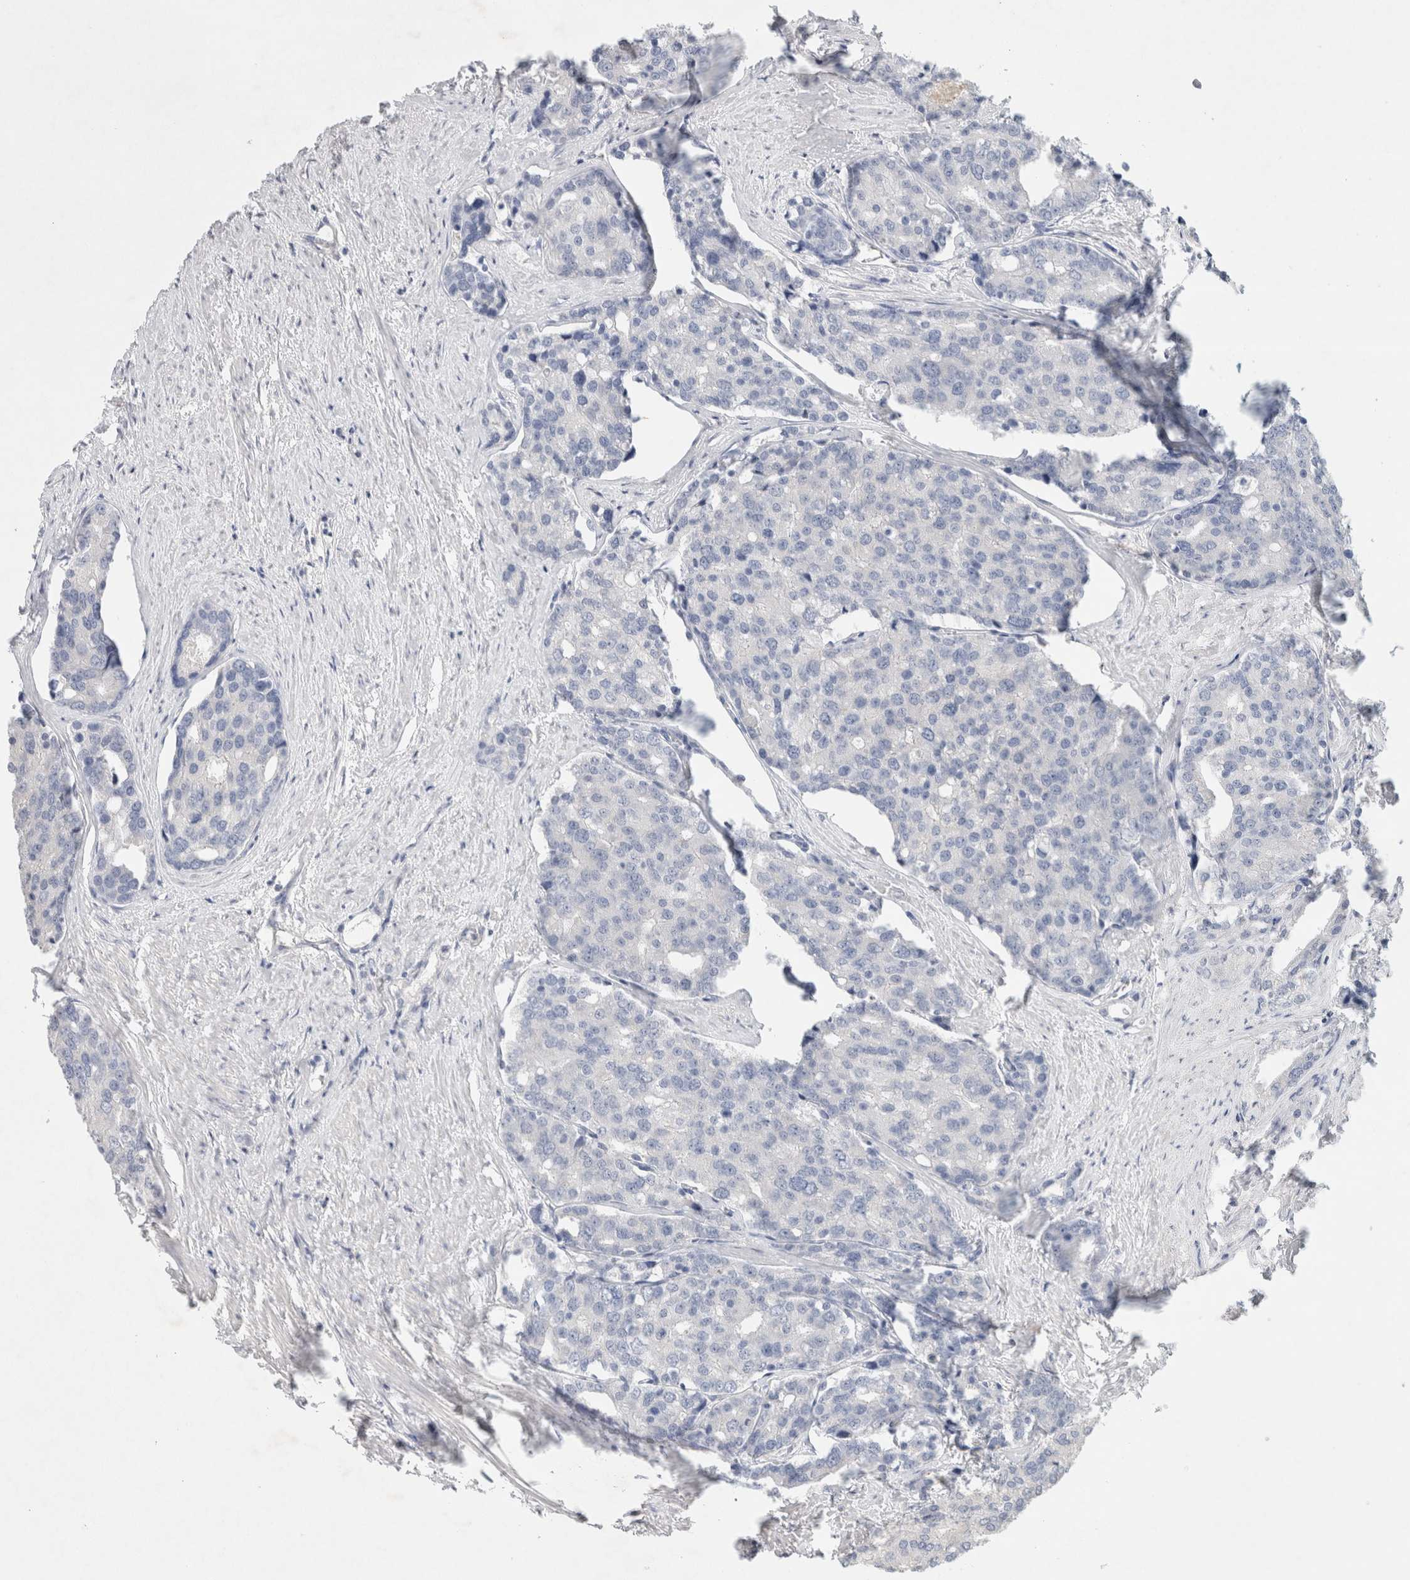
{"staining": {"intensity": "negative", "quantity": "none", "location": "none"}, "tissue": "prostate cancer", "cell_type": "Tumor cells", "image_type": "cancer", "snomed": [{"axis": "morphology", "description": "Adenocarcinoma, High grade"}, {"axis": "topography", "description": "Prostate"}], "caption": "There is no significant expression in tumor cells of prostate cancer.", "gene": "MPP2", "patient": {"sex": "male", "age": 50}}